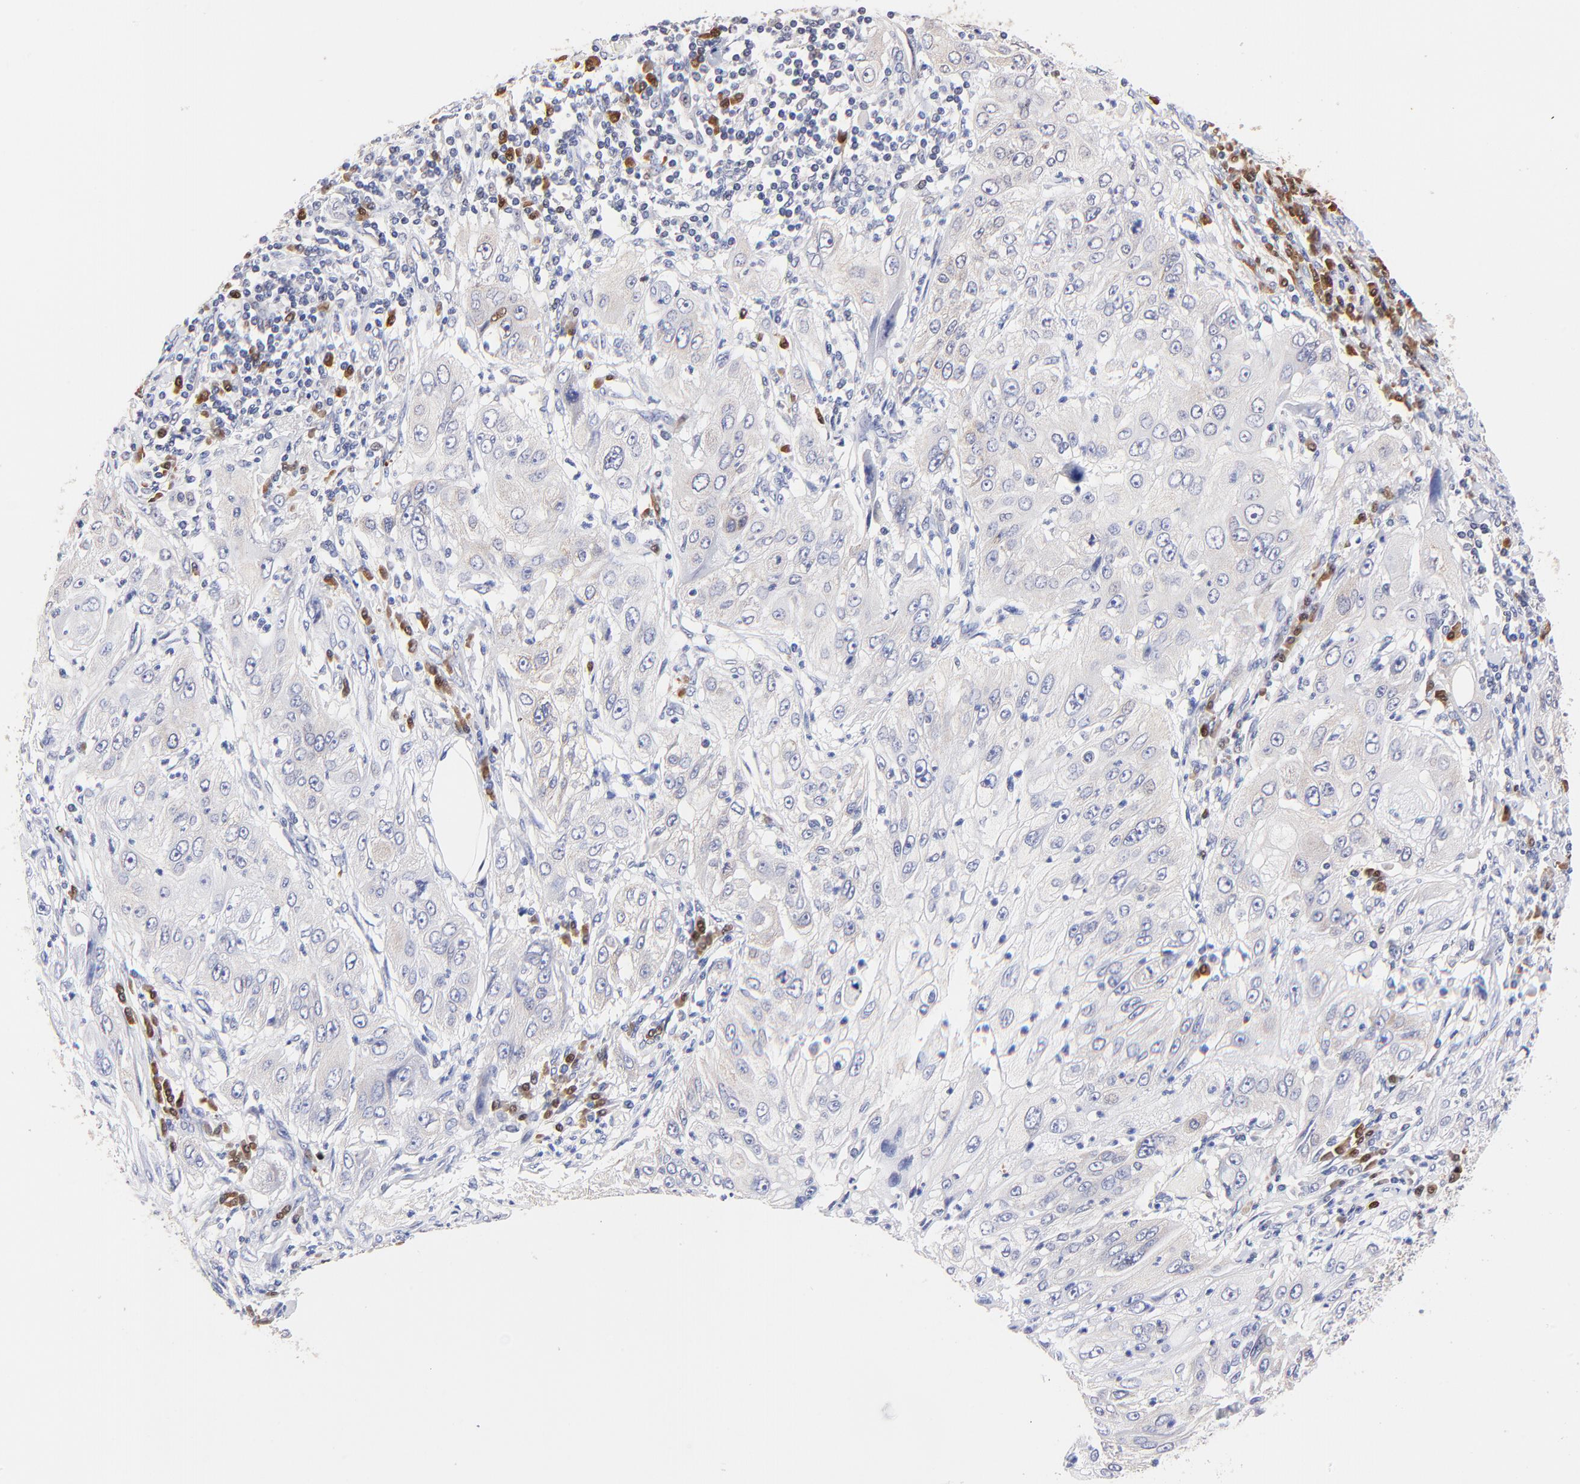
{"staining": {"intensity": "negative", "quantity": "none", "location": "none"}, "tissue": "lung cancer", "cell_type": "Tumor cells", "image_type": "cancer", "snomed": [{"axis": "morphology", "description": "Inflammation, NOS"}, {"axis": "morphology", "description": "Squamous cell carcinoma, NOS"}, {"axis": "topography", "description": "Lymph node"}, {"axis": "topography", "description": "Soft tissue"}, {"axis": "topography", "description": "Lung"}], "caption": "IHC micrograph of neoplastic tissue: human lung cancer (squamous cell carcinoma) stained with DAB shows no significant protein expression in tumor cells.", "gene": "ZNF155", "patient": {"sex": "male", "age": 66}}